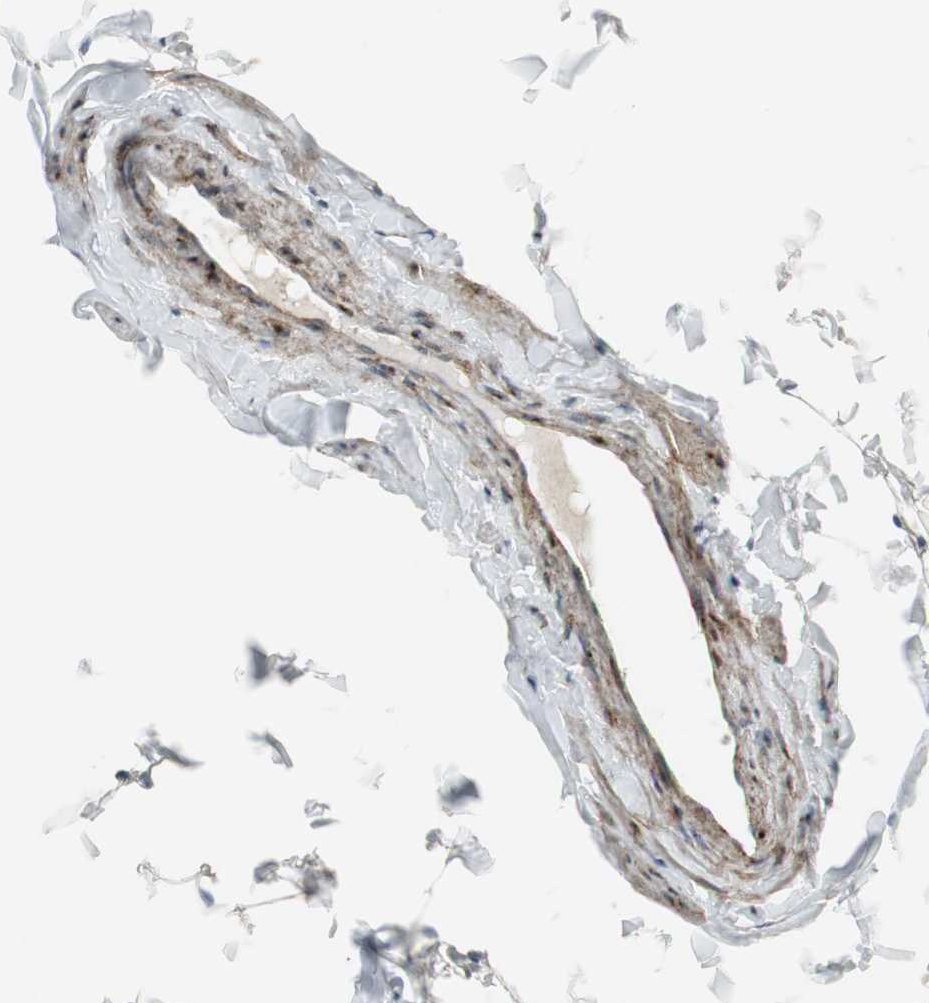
{"staining": {"intensity": "moderate", "quantity": "25%-75%", "location": "cytoplasmic/membranous"}, "tissue": "epididymis", "cell_type": "Glandular cells", "image_type": "normal", "snomed": [{"axis": "morphology", "description": "Normal tissue, NOS"}, {"axis": "topography", "description": "Epididymis"}], "caption": "Epididymis stained with immunohistochemistry shows moderate cytoplasmic/membranous expression in about 25%-75% of glandular cells.", "gene": "SCYL3", "patient": {"sex": "male", "age": 26}}